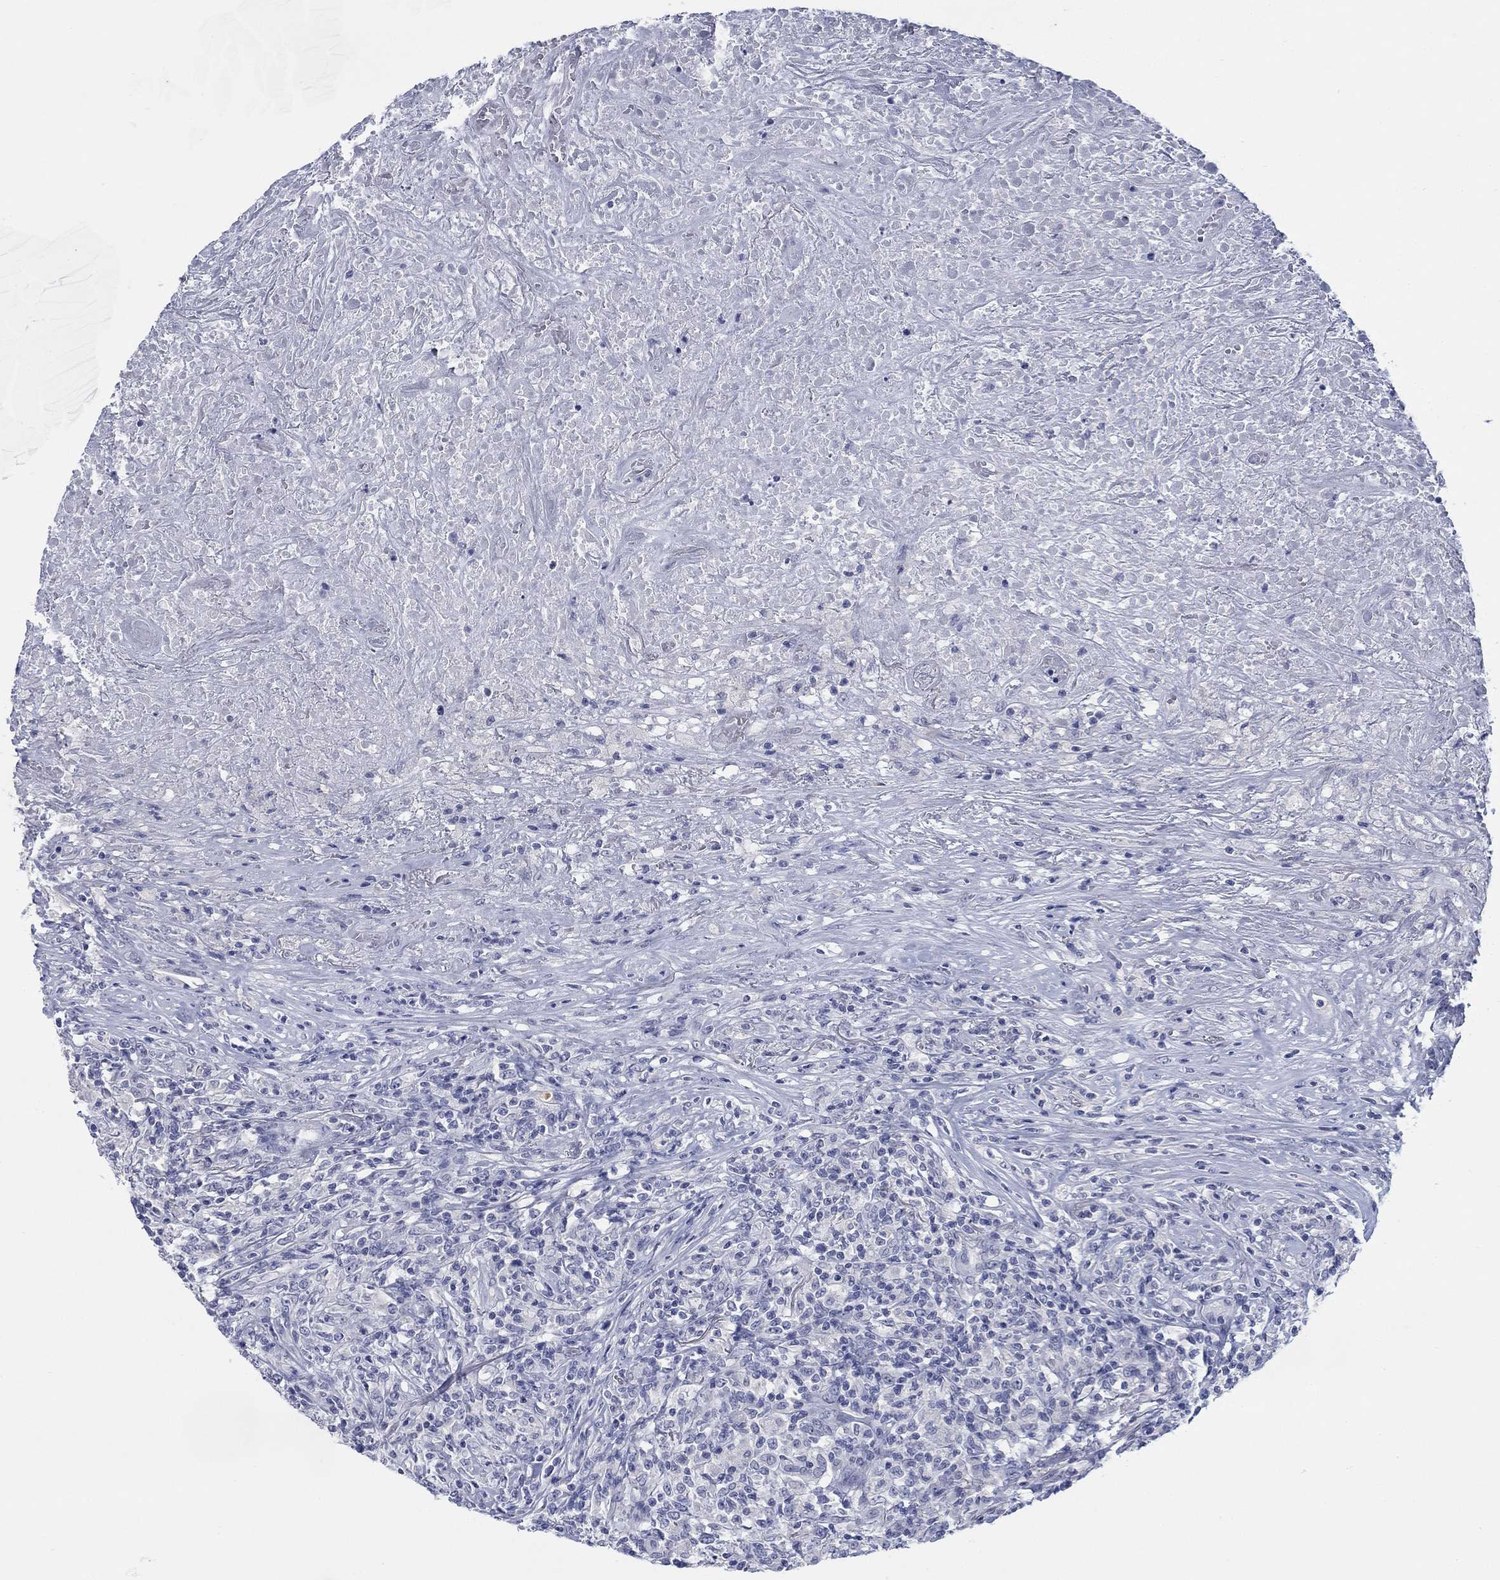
{"staining": {"intensity": "negative", "quantity": "none", "location": "none"}, "tissue": "lymphoma", "cell_type": "Tumor cells", "image_type": "cancer", "snomed": [{"axis": "morphology", "description": "Malignant lymphoma, non-Hodgkin's type, High grade"}, {"axis": "topography", "description": "Lung"}], "caption": "Lymphoma was stained to show a protein in brown. There is no significant expression in tumor cells. Brightfield microscopy of immunohistochemistry (IHC) stained with DAB (brown) and hematoxylin (blue), captured at high magnification.", "gene": "ATP6V1G2", "patient": {"sex": "male", "age": 79}}